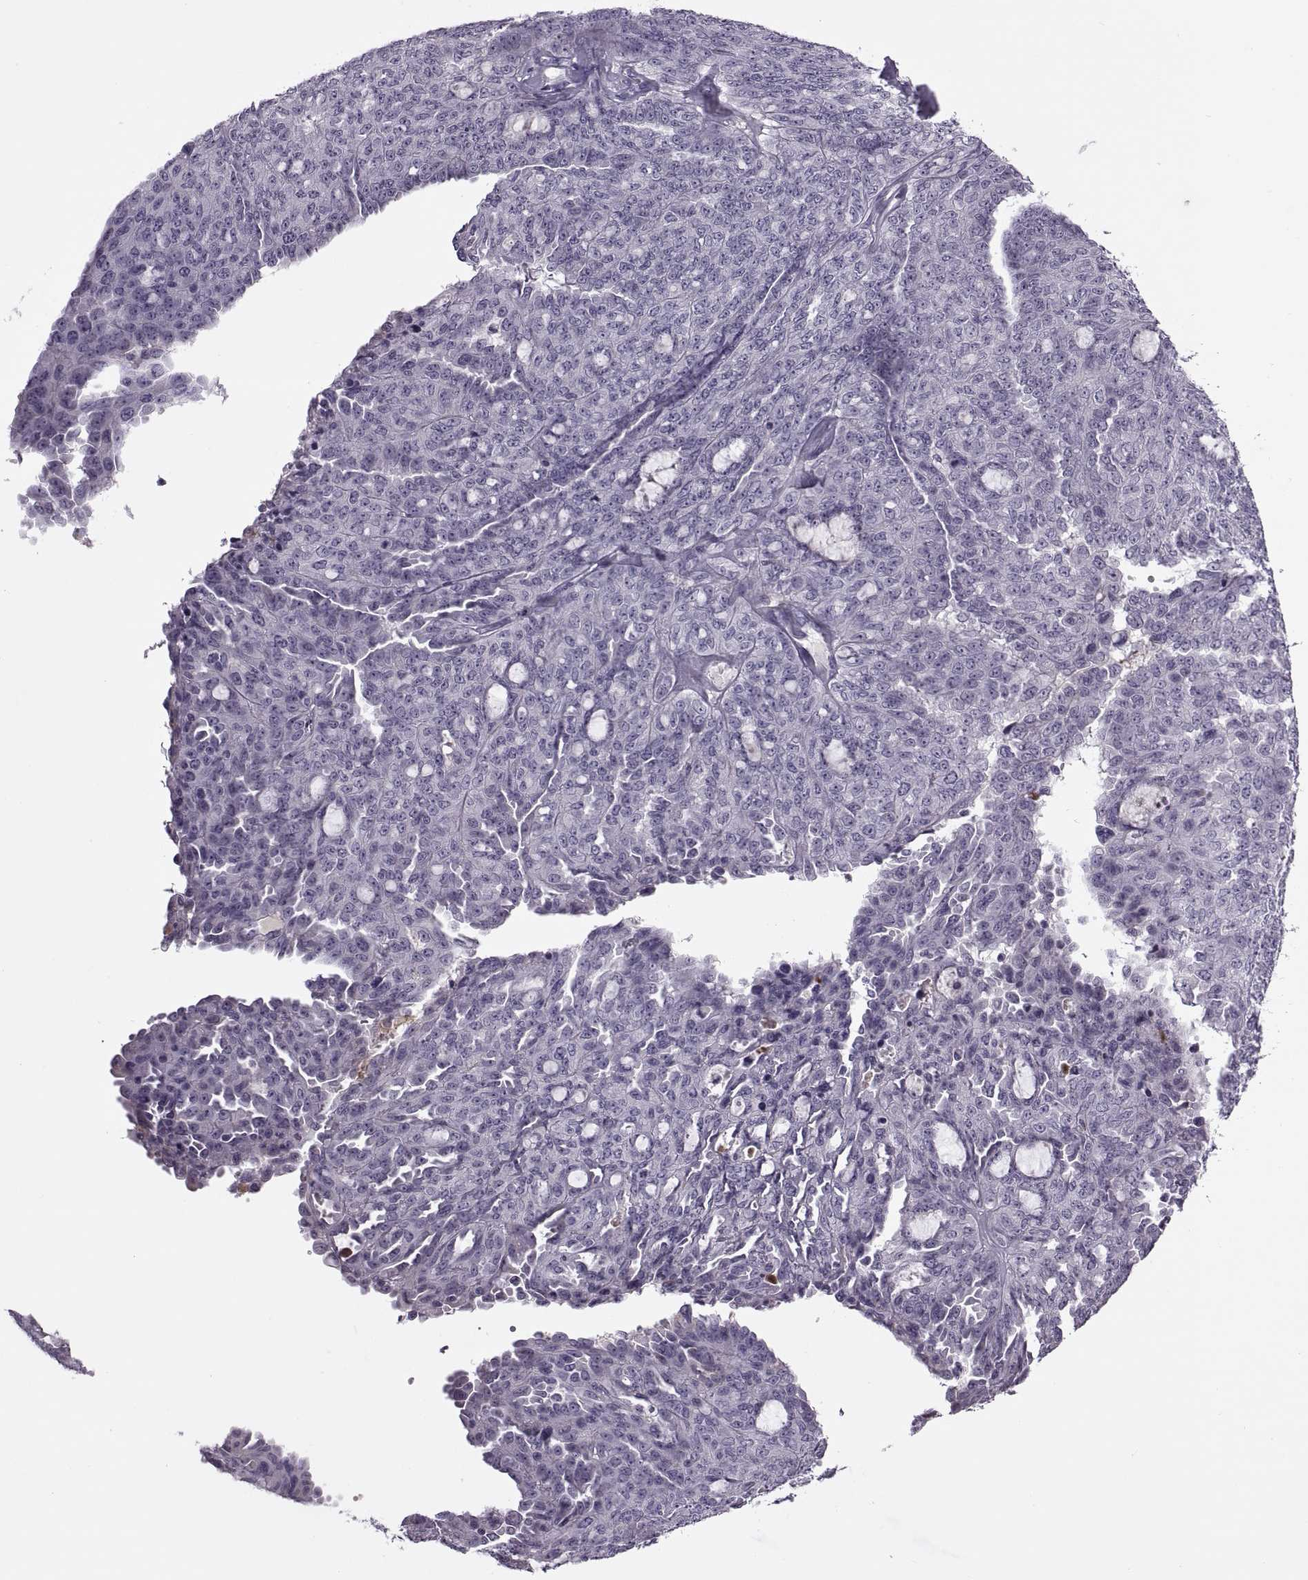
{"staining": {"intensity": "negative", "quantity": "none", "location": "none"}, "tissue": "ovarian cancer", "cell_type": "Tumor cells", "image_type": "cancer", "snomed": [{"axis": "morphology", "description": "Cystadenocarcinoma, serous, NOS"}, {"axis": "topography", "description": "Ovary"}], "caption": "High magnification brightfield microscopy of ovarian serous cystadenocarcinoma stained with DAB (brown) and counterstained with hematoxylin (blue): tumor cells show no significant staining.", "gene": "RSPH6A", "patient": {"sex": "female", "age": 71}}